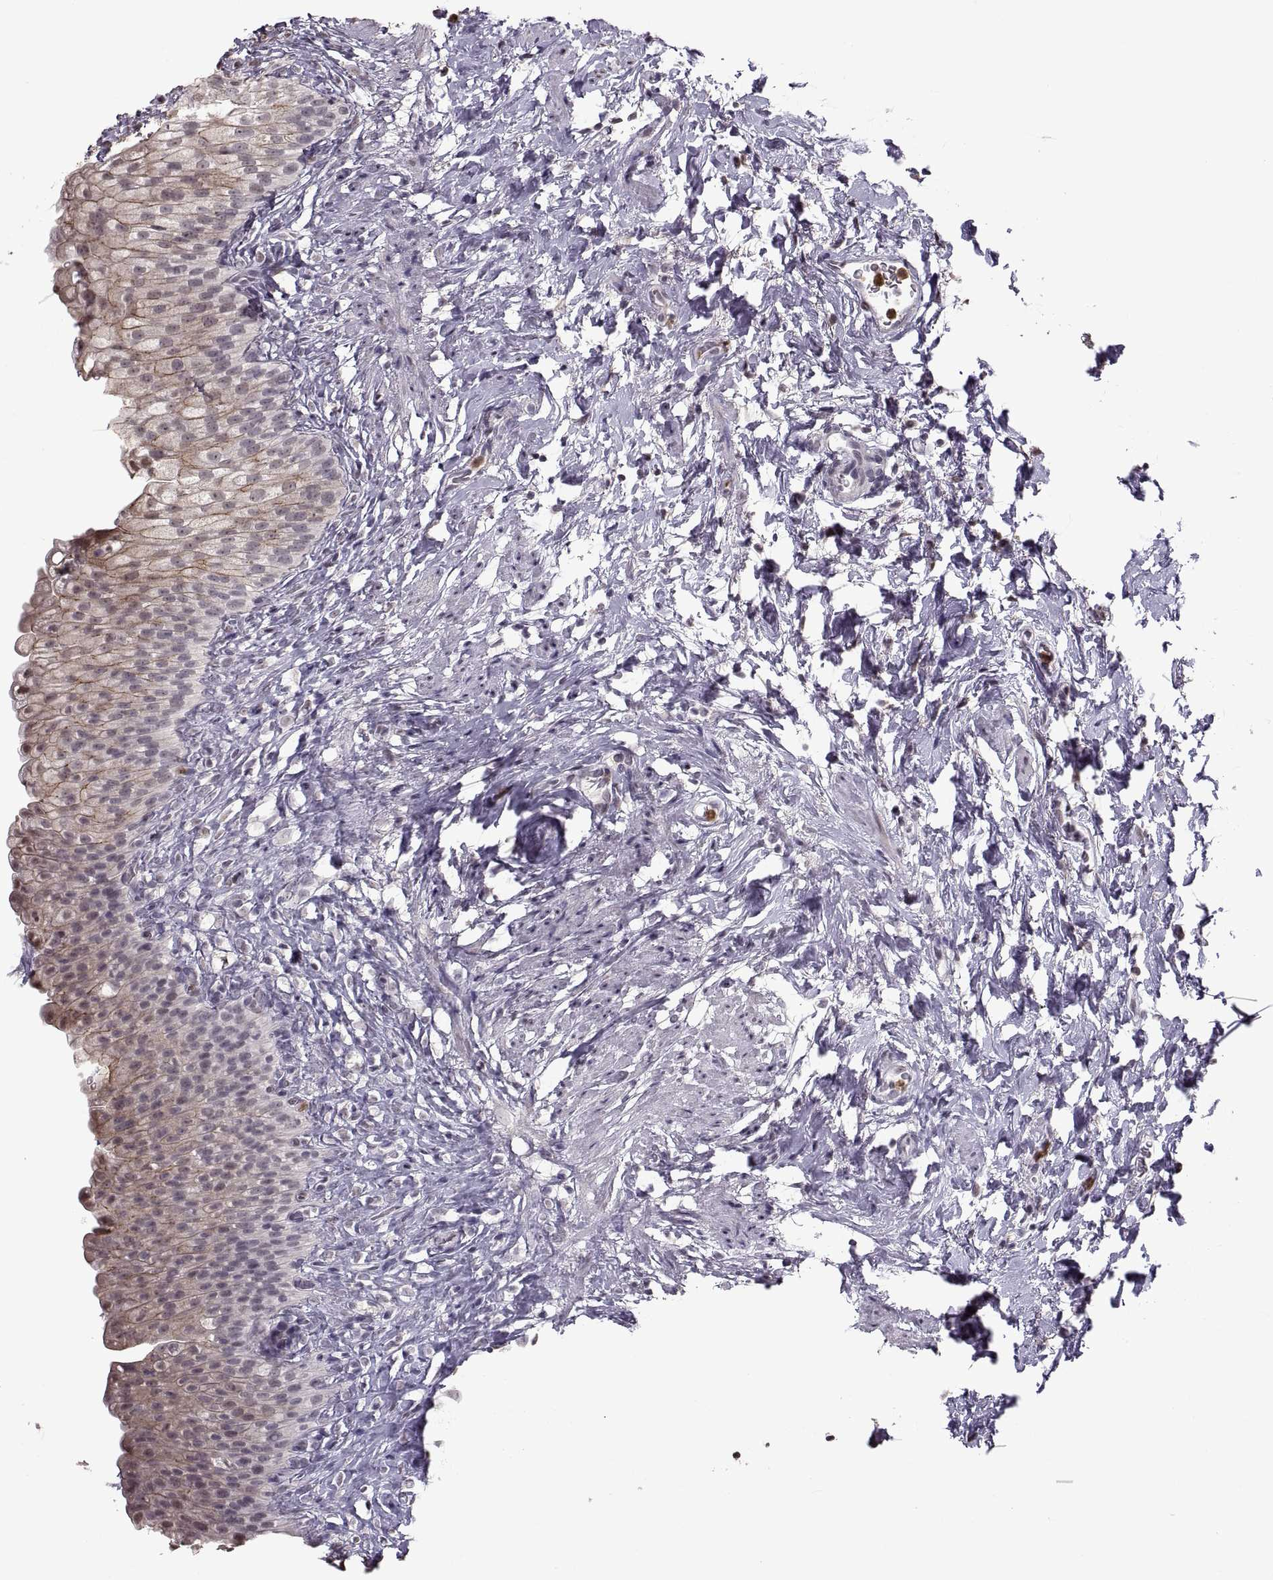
{"staining": {"intensity": "moderate", "quantity": "<25%", "location": "cytoplasmic/membranous"}, "tissue": "urinary bladder", "cell_type": "Urothelial cells", "image_type": "normal", "snomed": [{"axis": "morphology", "description": "Normal tissue, NOS"}, {"axis": "topography", "description": "Urinary bladder"}], "caption": "Urinary bladder stained for a protein exhibits moderate cytoplasmic/membranous positivity in urothelial cells.", "gene": "PALS1", "patient": {"sex": "male", "age": 76}}